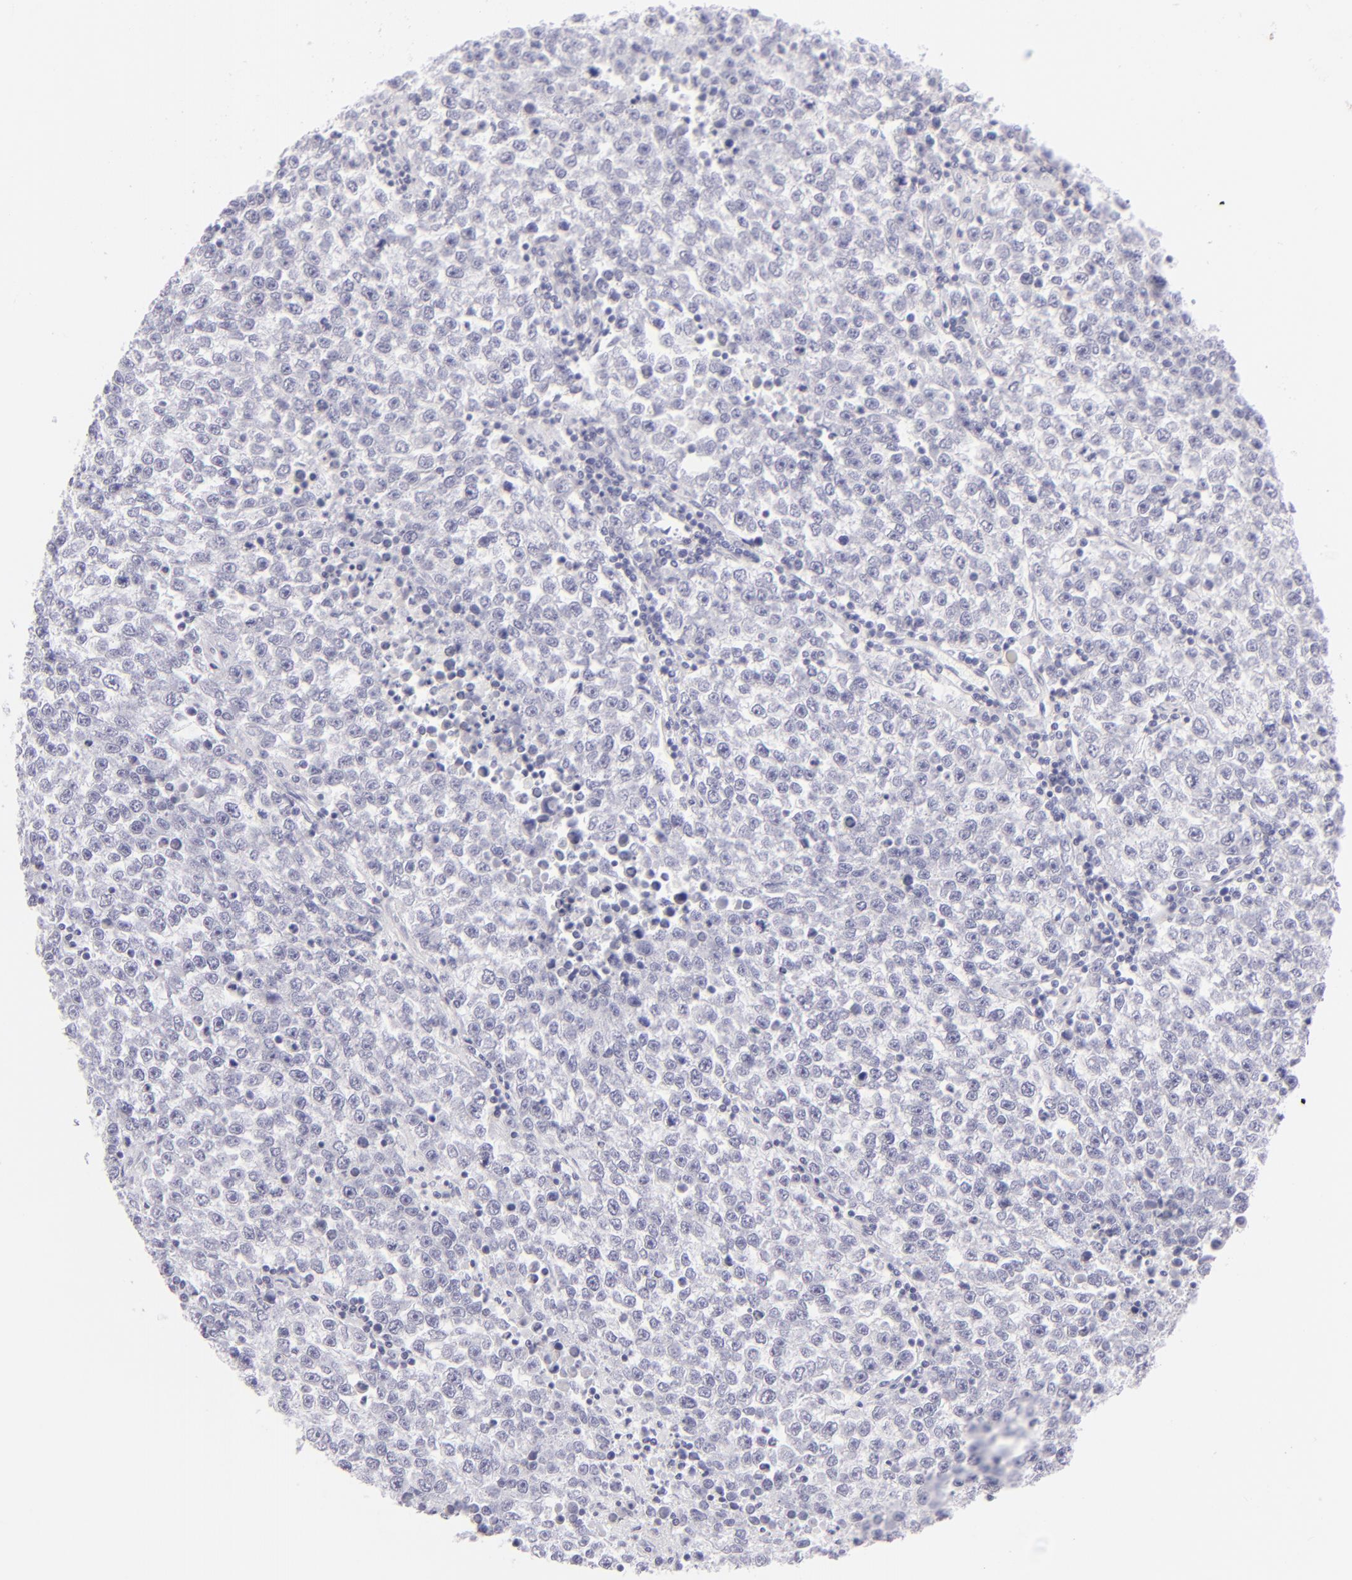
{"staining": {"intensity": "negative", "quantity": "none", "location": "none"}, "tissue": "testis cancer", "cell_type": "Tumor cells", "image_type": "cancer", "snomed": [{"axis": "morphology", "description": "Seminoma, NOS"}, {"axis": "topography", "description": "Testis"}], "caption": "An immunohistochemistry photomicrograph of seminoma (testis) is shown. There is no staining in tumor cells of seminoma (testis).", "gene": "FCER2", "patient": {"sex": "male", "age": 36}}